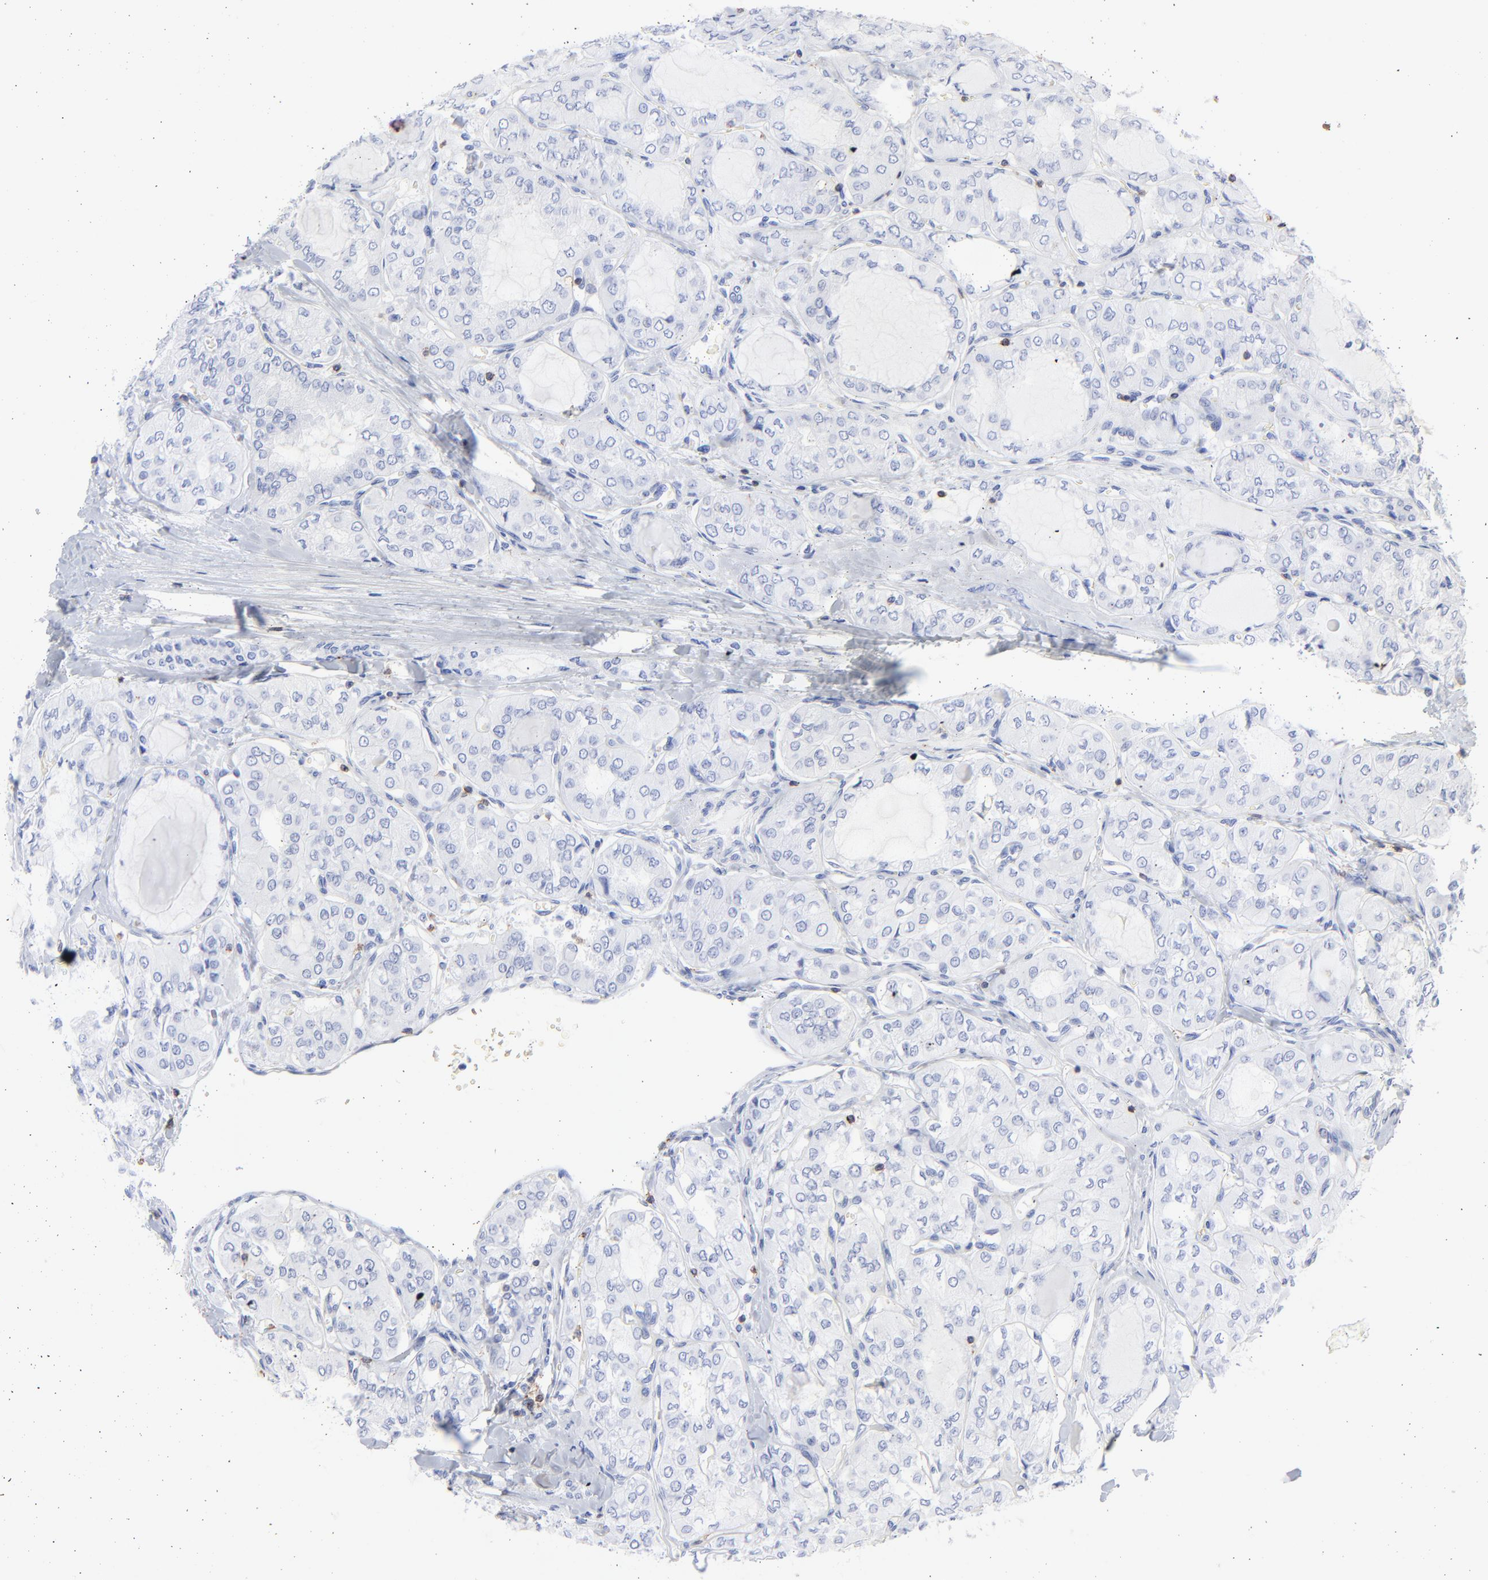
{"staining": {"intensity": "negative", "quantity": "none", "location": "none"}, "tissue": "thyroid cancer", "cell_type": "Tumor cells", "image_type": "cancer", "snomed": [{"axis": "morphology", "description": "Papillary adenocarcinoma, NOS"}, {"axis": "topography", "description": "Thyroid gland"}], "caption": "Thyroid cancer stained for a protein using immunohistochemistry (IHC) exhibits no positivity tumor cells.", "gene": "LCK", "patient": {"sex": "male", "age": 20}}